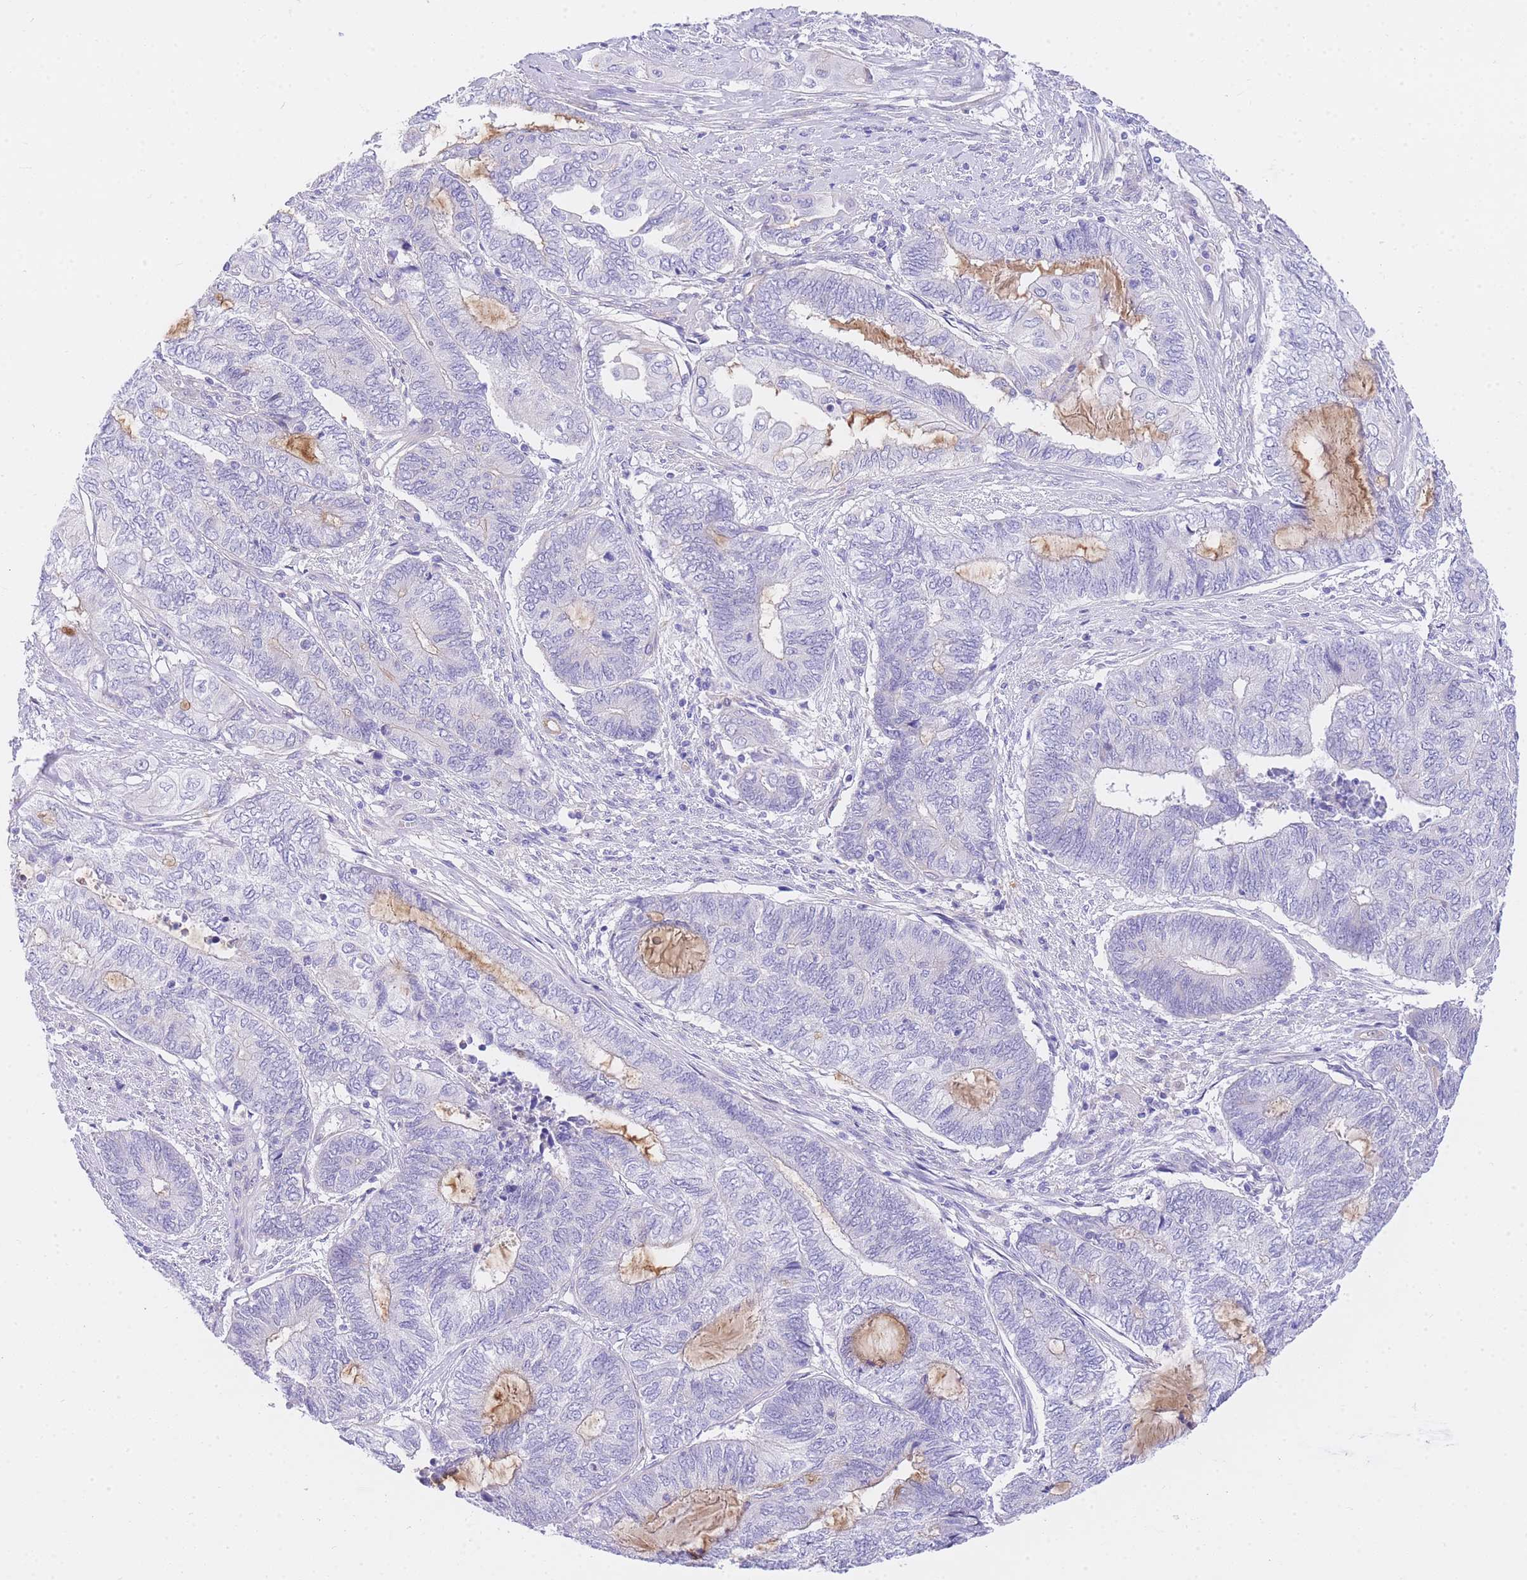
{"staining": {"intensity": "negative", "quantity": "none", "location": "none"}, "tissue": "endometrial cancer", "cell_type": "Tumor cells", "image_type": "cancer", "snomed": [{"axis": "morphology", "description": "Adenocarcinoma, NOS"}, {"axis": "topography", "description": "Uterus"}, {"axis": "topography", "description": "Endometrium"}], "caption": "An image of human endometrial cancer (adenocarcinoma) is negative for staining in tumor cells. The staining is performed using DAB (3,3'-diaminobenzidine) brown chromogen with nuclei counter-stained in using hematoxylin.", "gene": "SRSF12", "patient": {"sex": "female", "age": 70}}